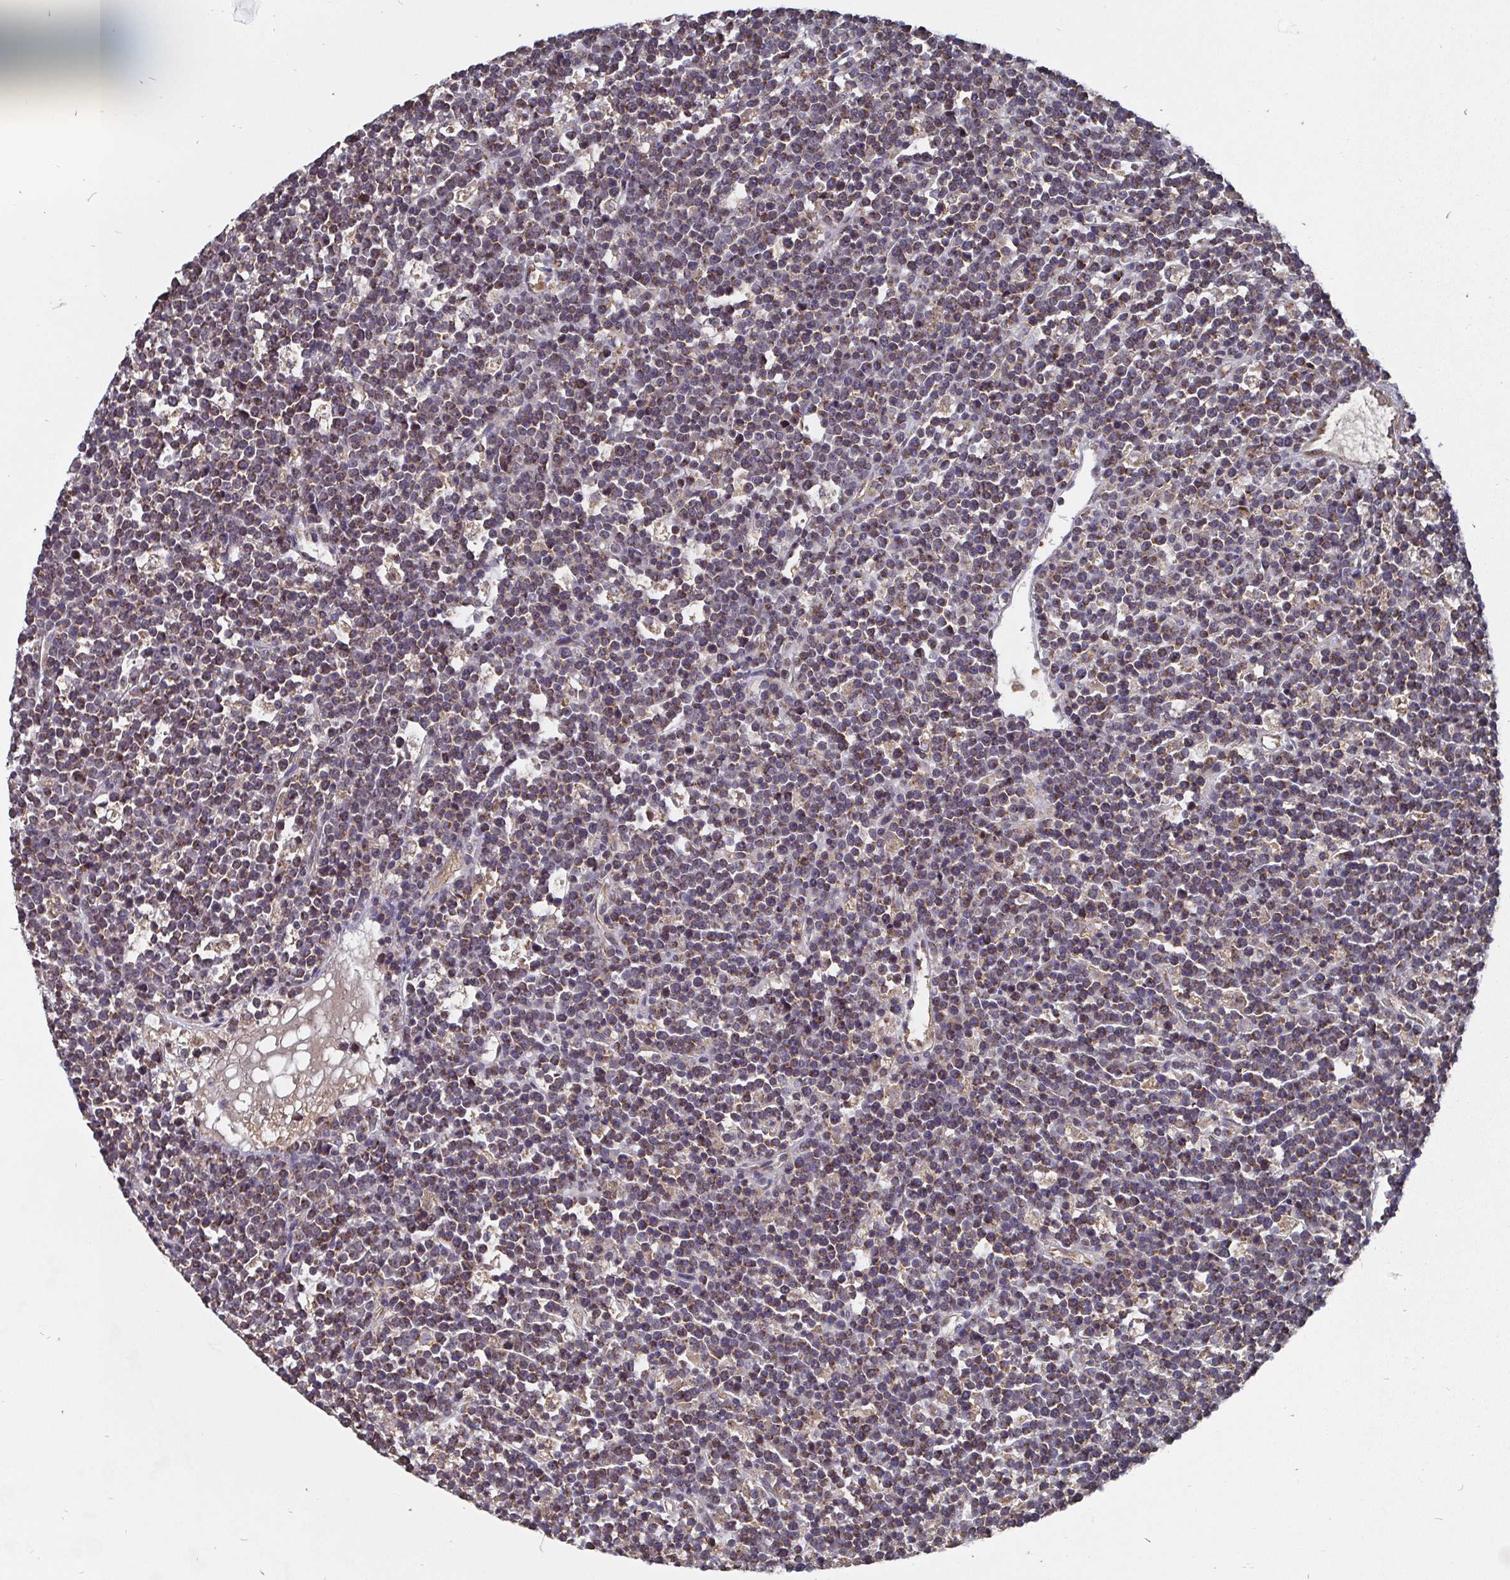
{"staining": {"intensity": "moderate", "quantity": ">75%", "location": "cytoplasmic/membranous,nuclear"}, "tissue": "lymphoma", "cell_type": "Tumor cells", "image_type": "cancer", "snomed": [{"axis": "morphology", "description": "Malignant lymphoma, non-Hodgkin's type, High grade"}, {"axis": "topography", "description": "Ovary"}], "caption": "About >75% of tumor cells in high-grade malignant lymphoma, non-Hodgkin's type exhibit moderate cytoplasmic/membranous and nuclear protein positivity as visualized by brown immunohistochemical staining.", "gene": "PDF", "patient": {"sex": "female", "age": 56}}